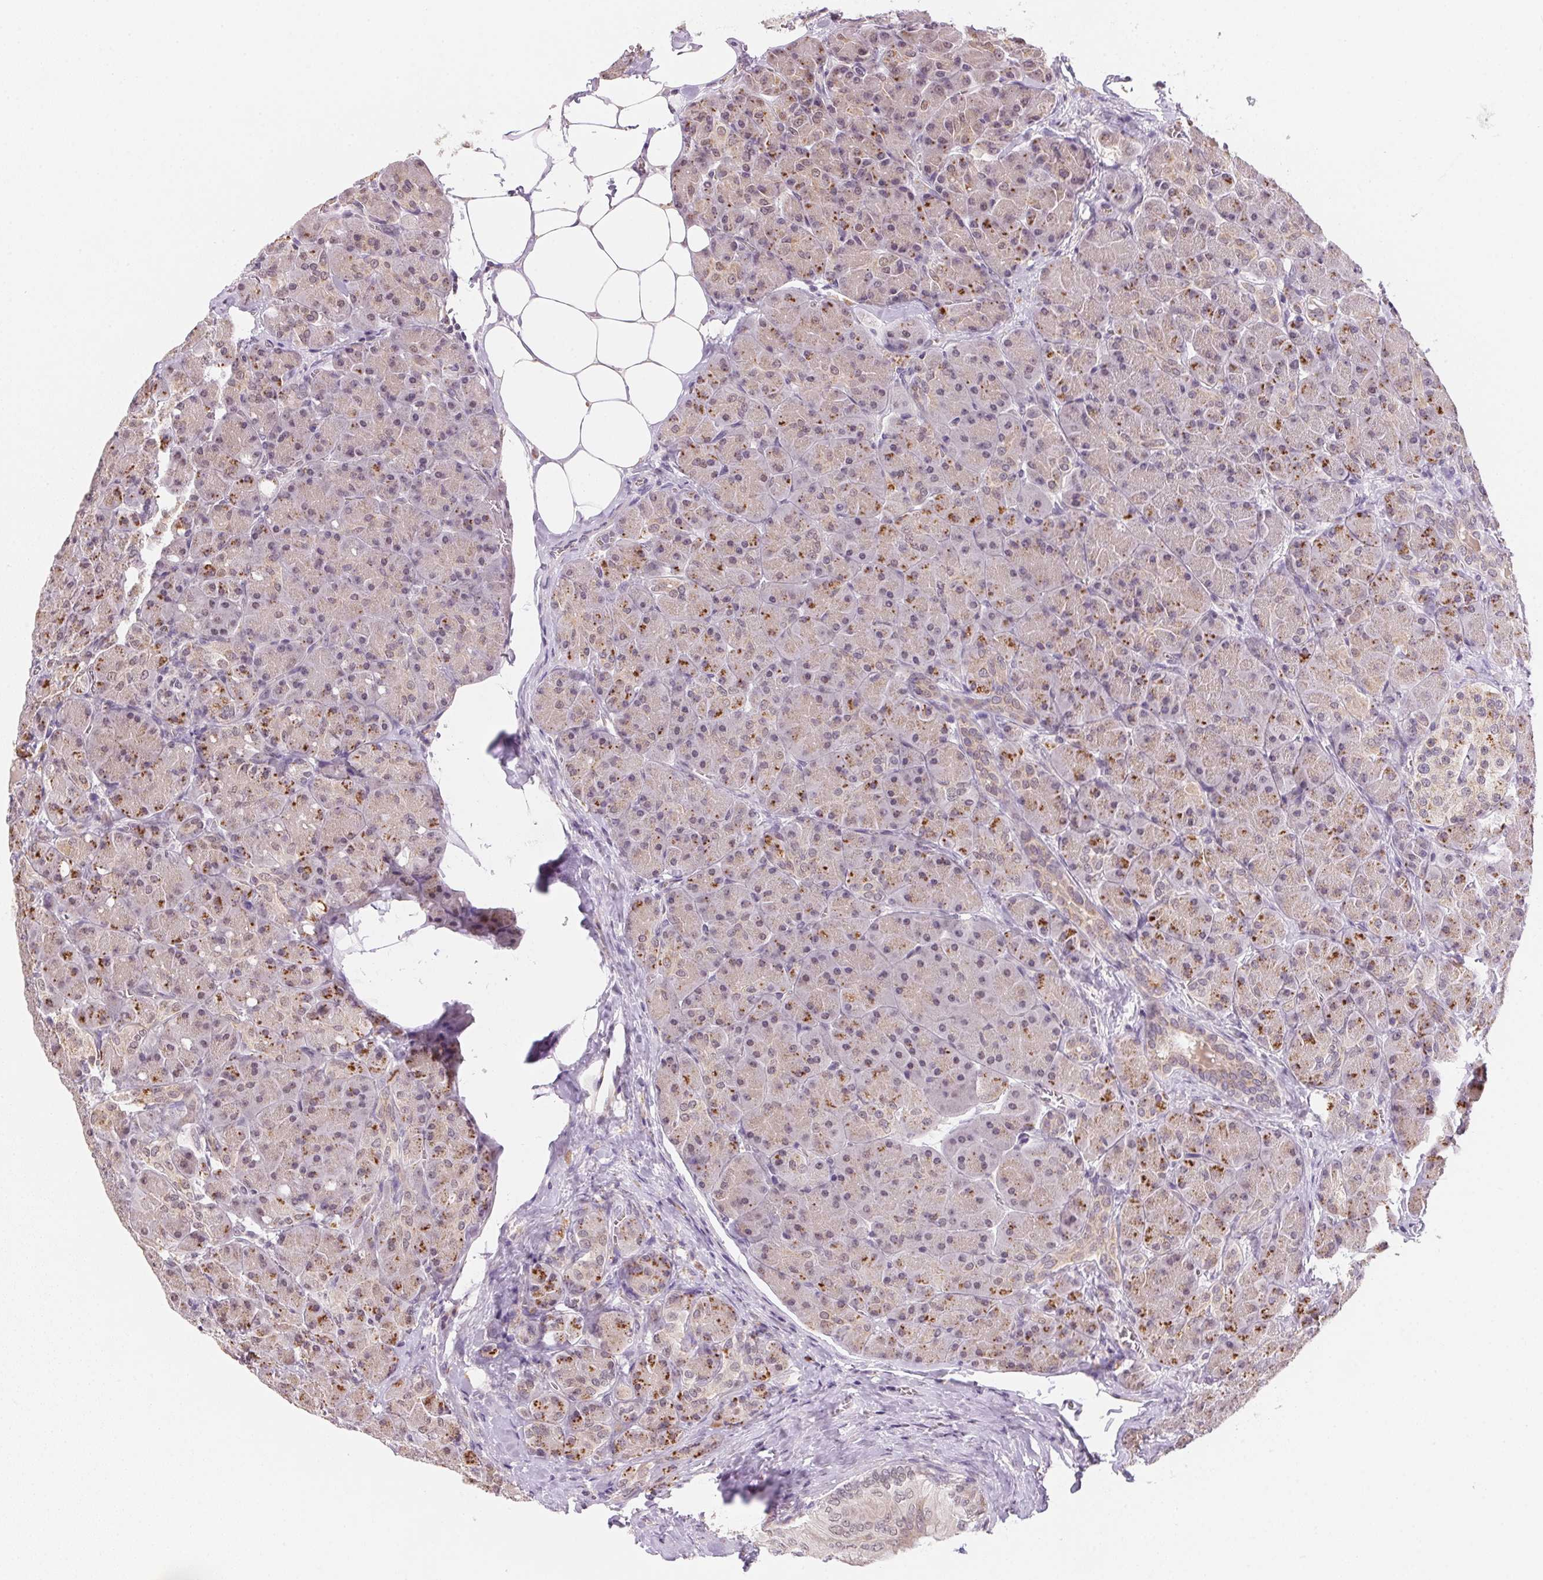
{"staining": {"intensity": "moderate", "quantity": ">75%", "location": "cytoplasmic/membranous"}, "tissue": "pancreas", "cell_type": "Exocrine glandular cells", "image_type": "normal", "snomed": [{"axis": "morphology", "description": "Normal tissue, NOS"}, {"axis": "topography", "description": "Pancreas"}], "caption": "Protein staining displays moderate cytoplasmic/membranous expression in about >75% of exocrine glandular cells in normal pancreas. The protein of interest is shown in brown color, while the nuclei are stained blue.", "gene": "METTL13", "patient": {"sex": "male", "age": 55}}